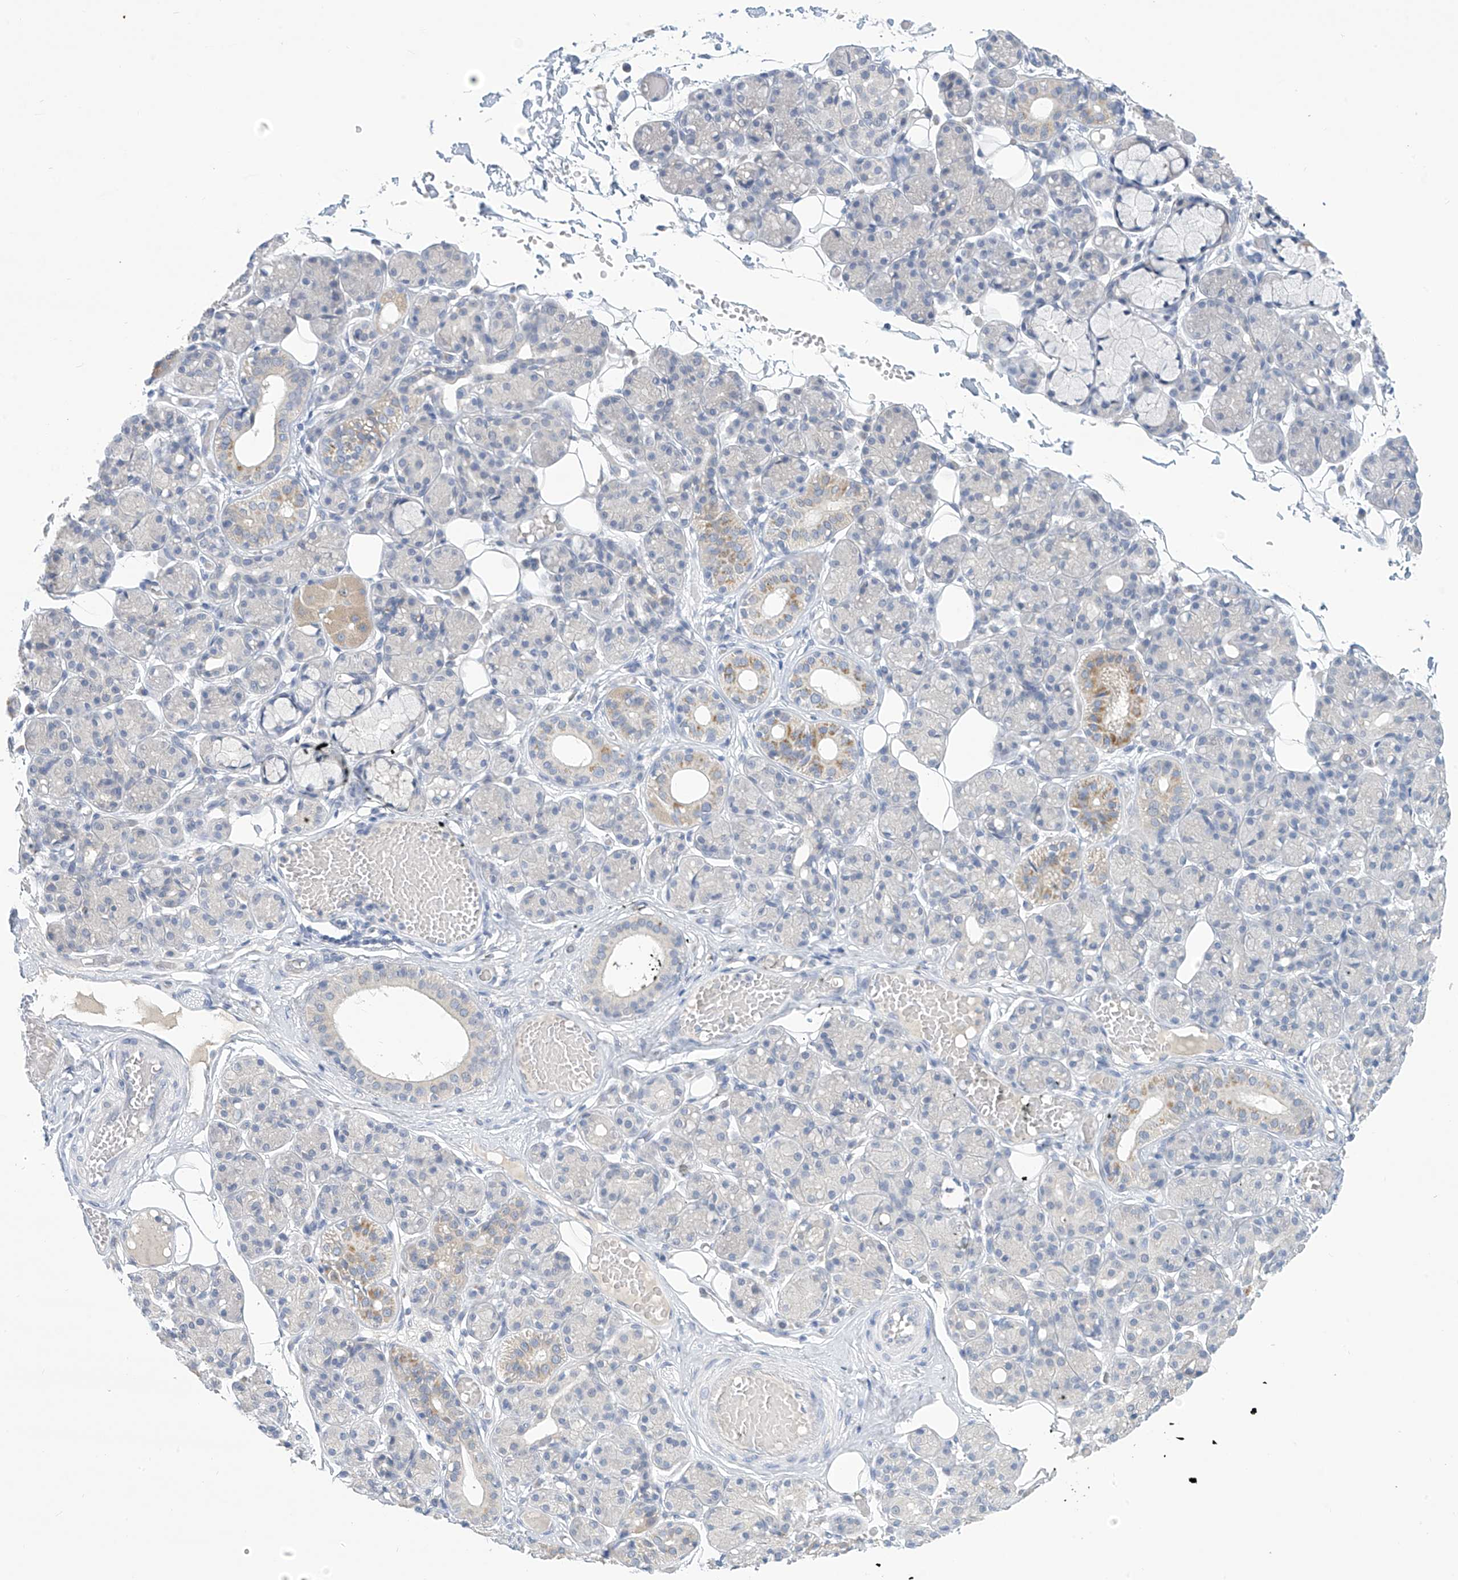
{"staining": {"intensity": "moderate", "quantity": "<25%", "location": "cytoplasmic/membranous"}, "tissue": "salivary gland", "cell_type": "Glandular cells", "image_type": "normal", "snomed": [{"axis": "morphology", "description": "Normal tissue, NOS"}, {"axis": "topography", "description": "Salivary gland"}], "caption": "Immunohistochemical staining of benign salivary gland exhibits moderate cytoplasmic/membranous protein staining in approximately <25% of glandular cells. (DAB (3,3'-diaminobenzidine) = brown stain, brightfield microscopy at high magnification).", "gene": "IBA57", "patient": {"sex": "male", "age": 63}}